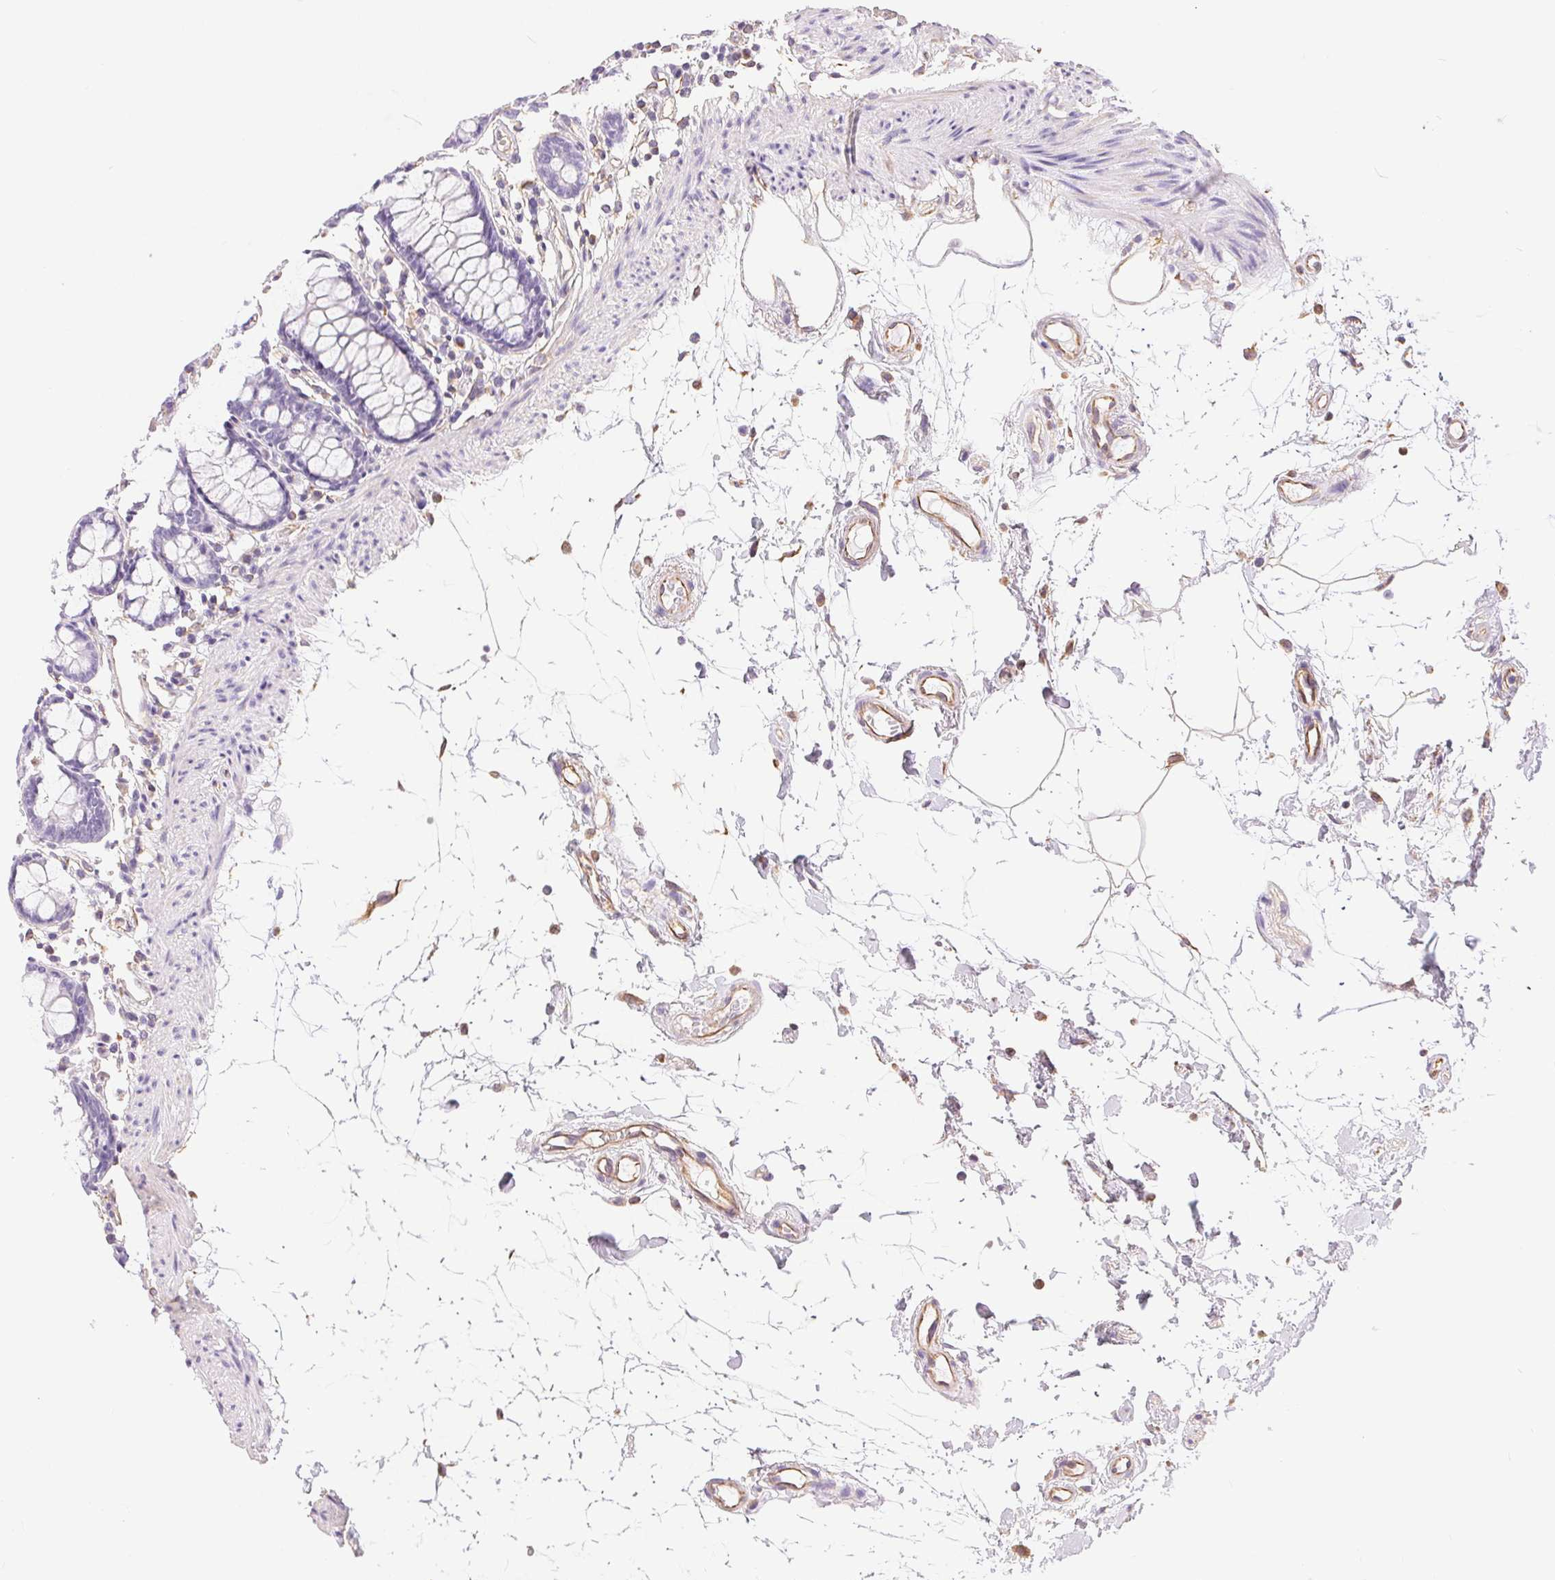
{"staining": {"intensity": "negative", "quantity": "none", "location": "none"}, "tissue": "colon", "cell_type": "Endothelial cells", "image_type": "normal", "snomed": [{"axis": "morphology", "description": "Normal tissue, NOS"}, {"axis": "topography", "description": "Colon"}], "caption": "A photomicrograph of colon stained for a protein reveals no brown staining in endothelial cells.", "gene": "GFAP", "patient": {"sex": "female", "age": 84}}